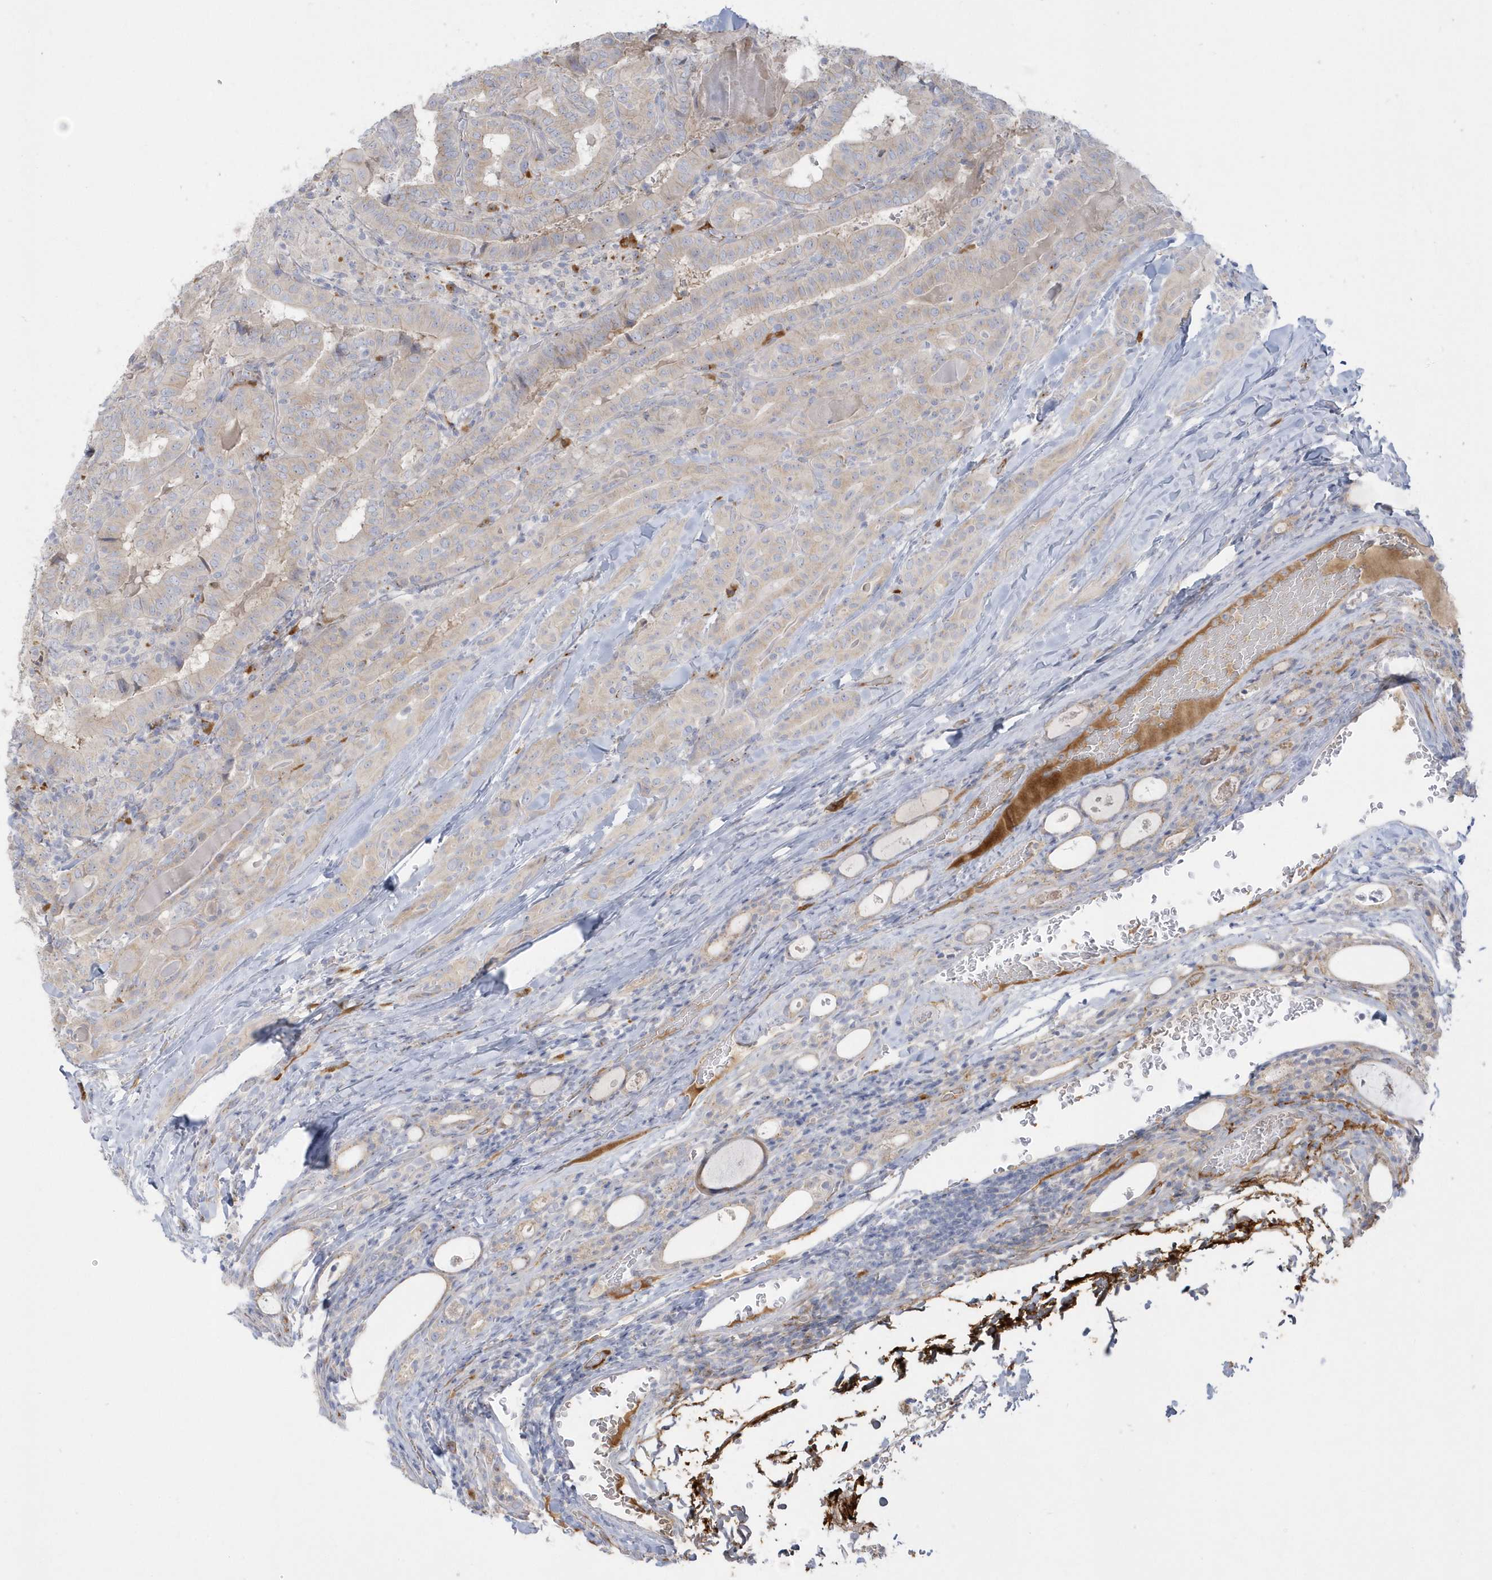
{"staining": {"intensity": "negative", "quantity": "none", "location": "none"}, "tissue": "thyroid cancer", "cell_type": "Tumor cells", "image_type": "cancer", "snomed": [{"axis": "morphology", "description": "Papillary adenocarcinoma, NOS"}, {"axis": "topography", "description": "Thyroid gland"}], "caption": "Immunohistochemical staining of papillary adenocarcinoma (thyroid) displays no significant positivity in tumor cells.", "gene": "SEMA3D", "patient": {"sex": "female", "age": 72}}